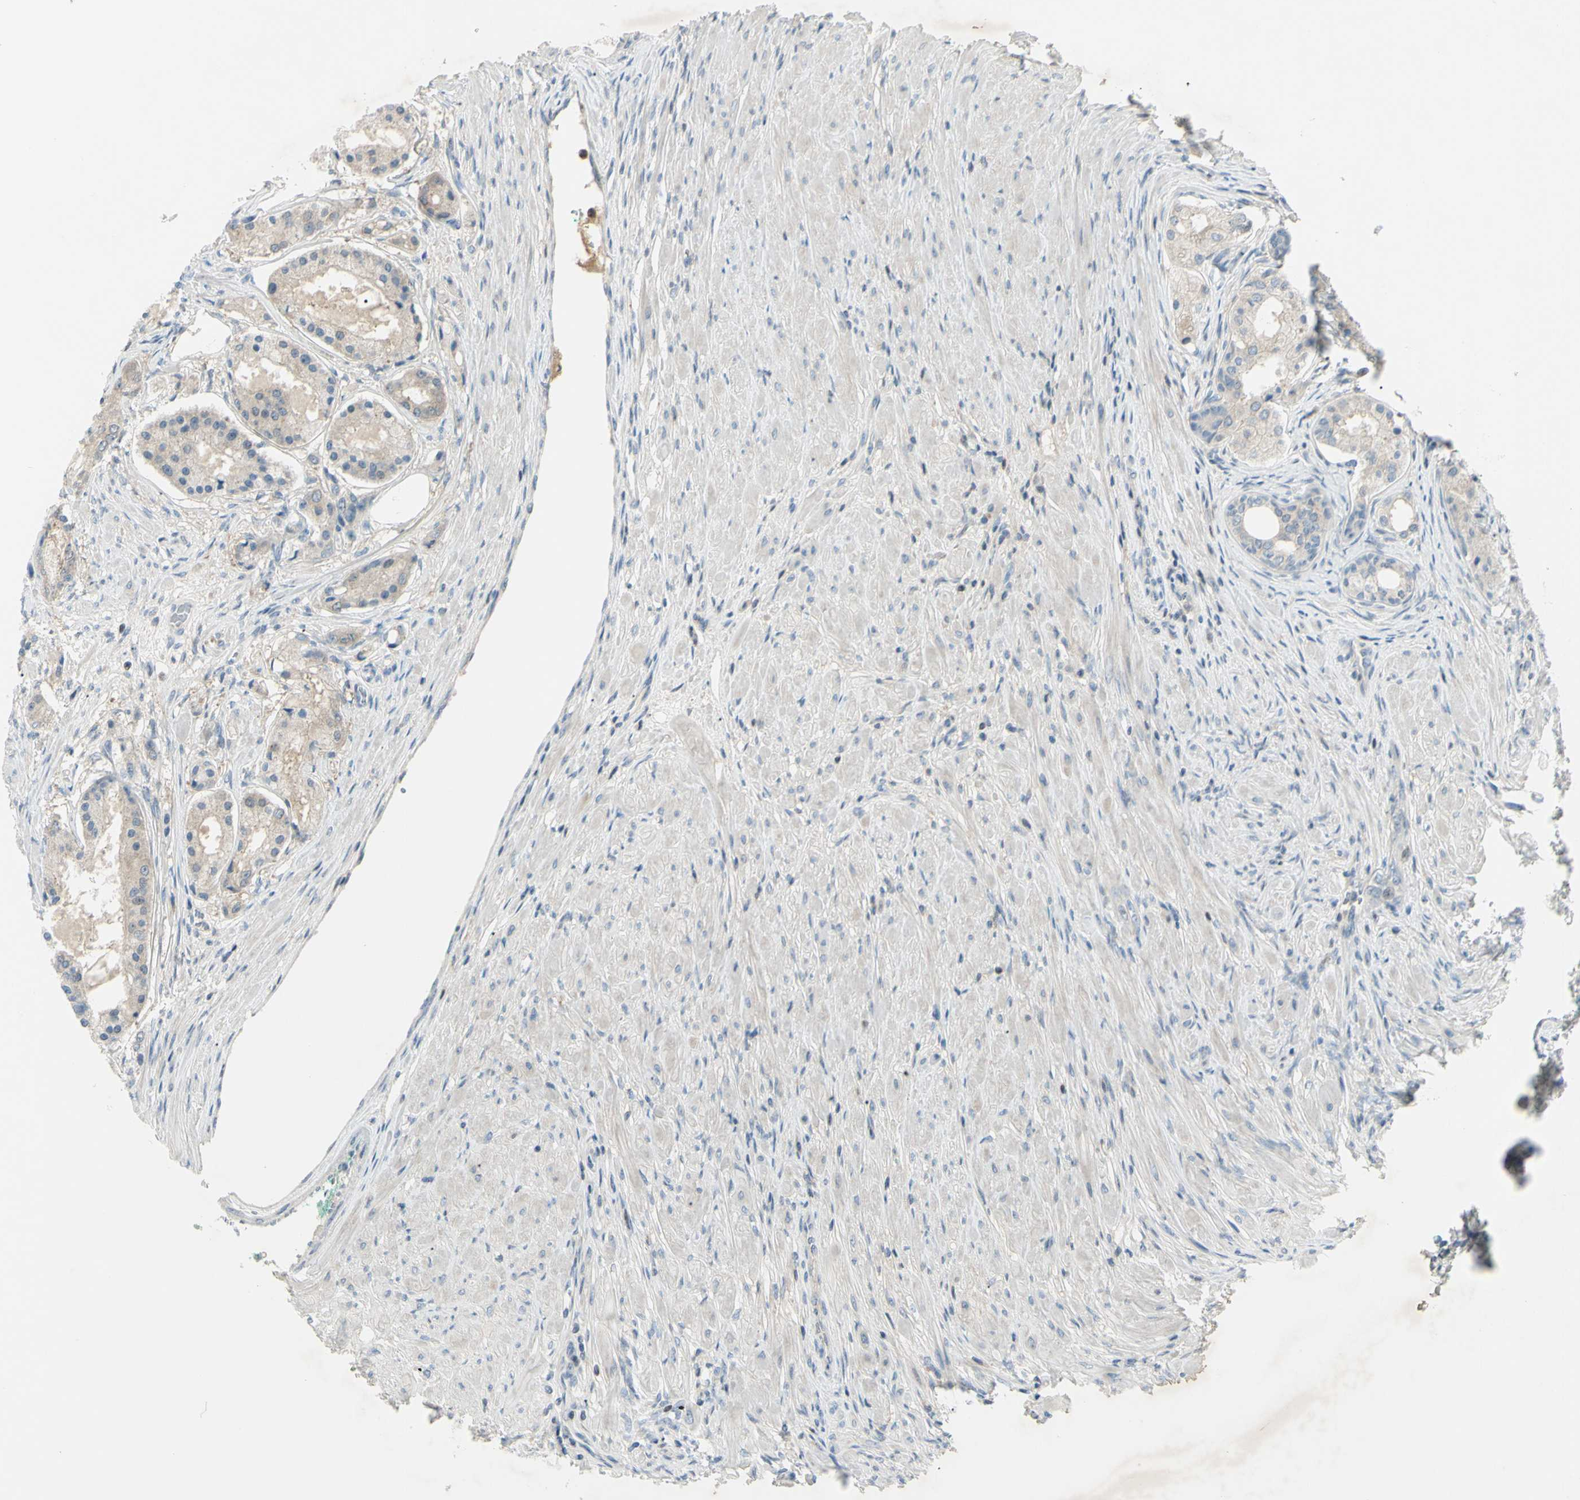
{"staining": {"intensity": "weak", "quantity": "25%-75%", "location": "cytoplasmic/membranous"}, "tissue": "prostate cancer", "cell_type": "Tumor cells", "image_type": "cancer", "snomed": [{"axis": "morphology", "description": "Adenocarcinoma, High grade"}, {"axis": "topography", "description": "Prostate"}], "caption": "Immunohistochemical staining of prostate adenocarcinoma (high-grade) displays weak cytoplasmic/membranous protein staining in approximately 25%-75% of tumor cells.", "gene": "C1orf159", "patient": {"sex": "male", "age": 59}}